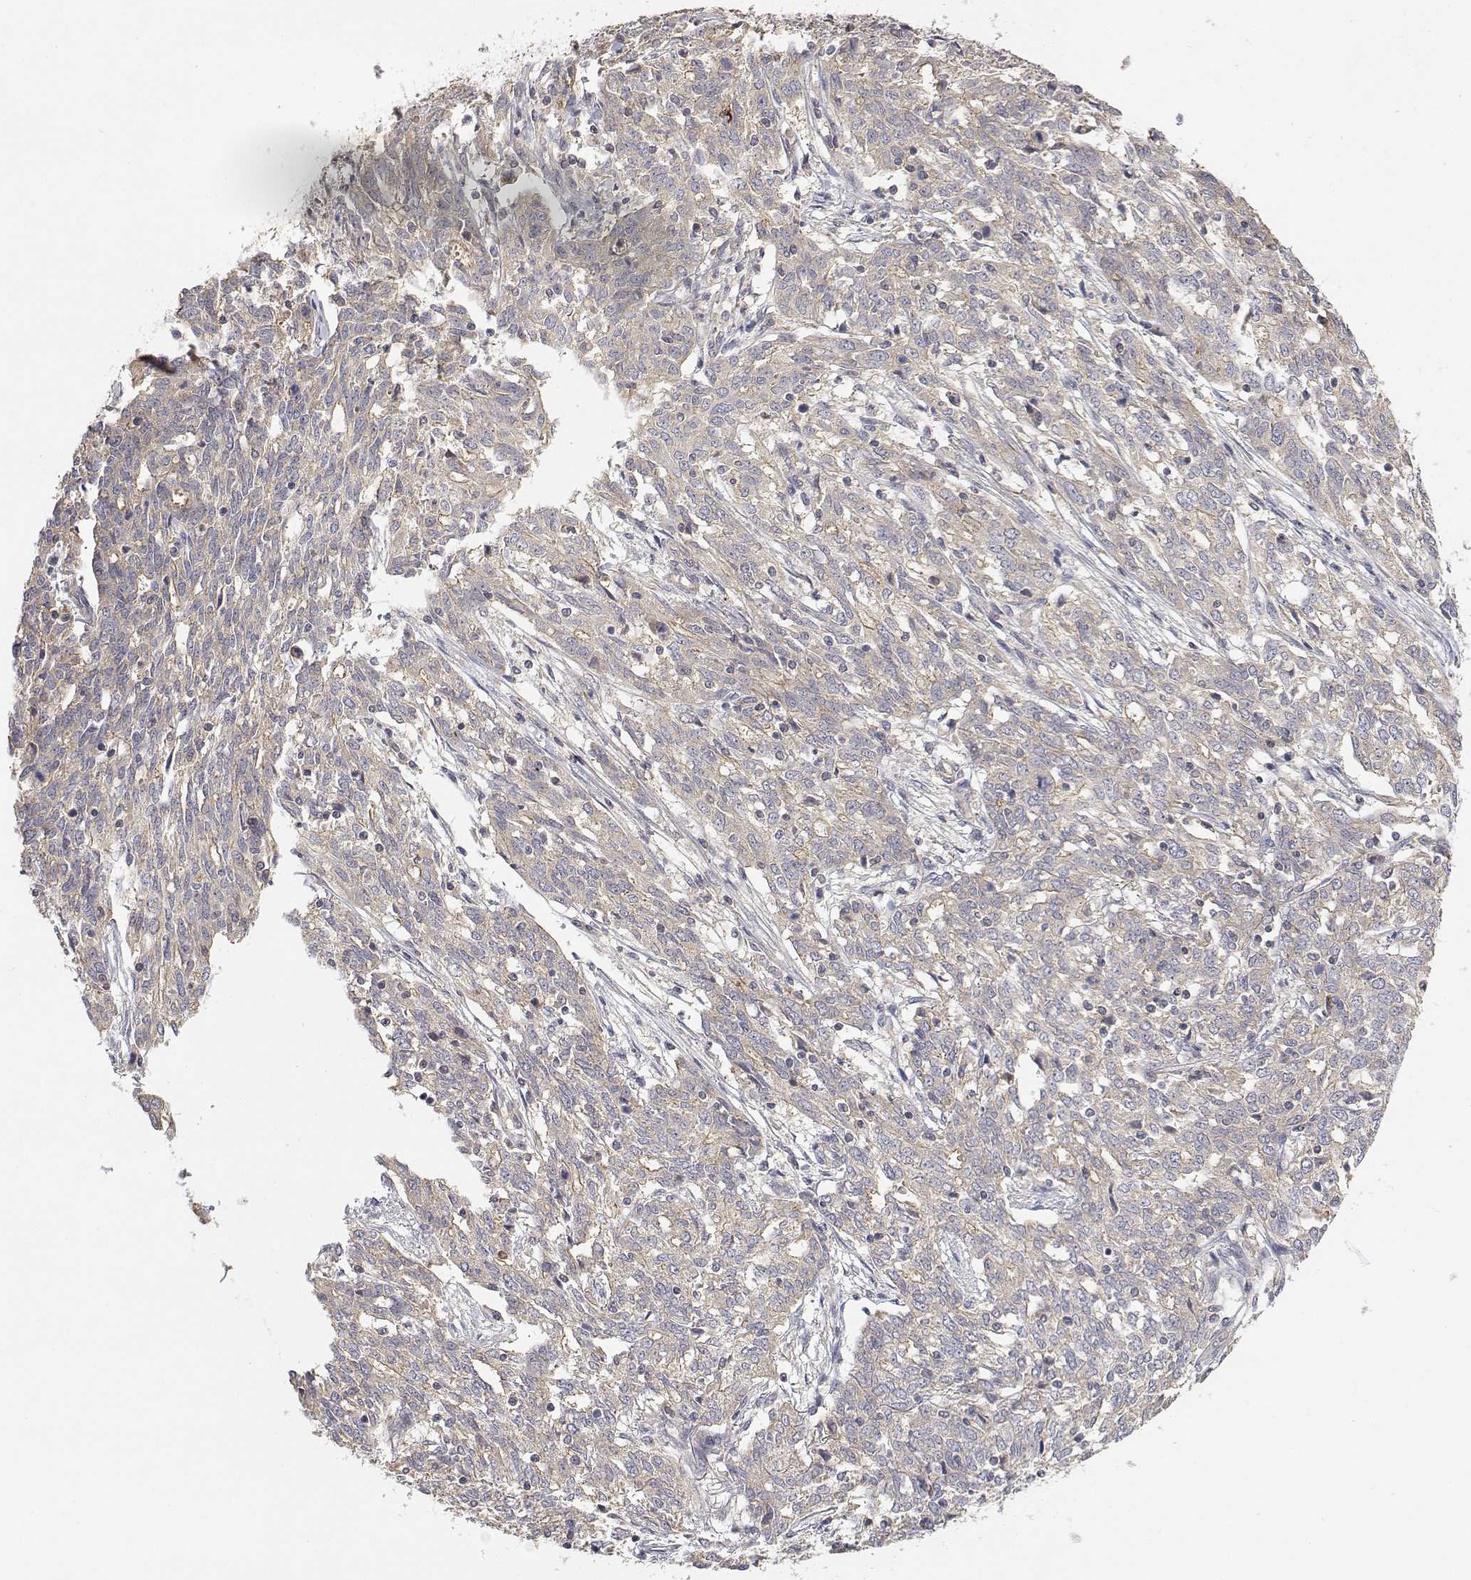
{"staining": {"intensity": "weak", "quantity": "<25%", "location": "cytoplasmic/membranous"}, "tissue": "ovarian cancer", "cell_type": "Tumor cells", "image_type": "cancer", "snomed": [{"axis": "morphology", "description": "Cystadenocarcinoma, serous, NOS"}, {"axis": "topography", "description": "Ovary"}], "caption": "Immunohistochemistry histopathology image of human serous cystadenocarcinoma (ovarian) stained for a protein (brown), which shows no expression in tumor cells.", "gene": "LONRF3", "patient": {"sex": "female", "age": 67}}